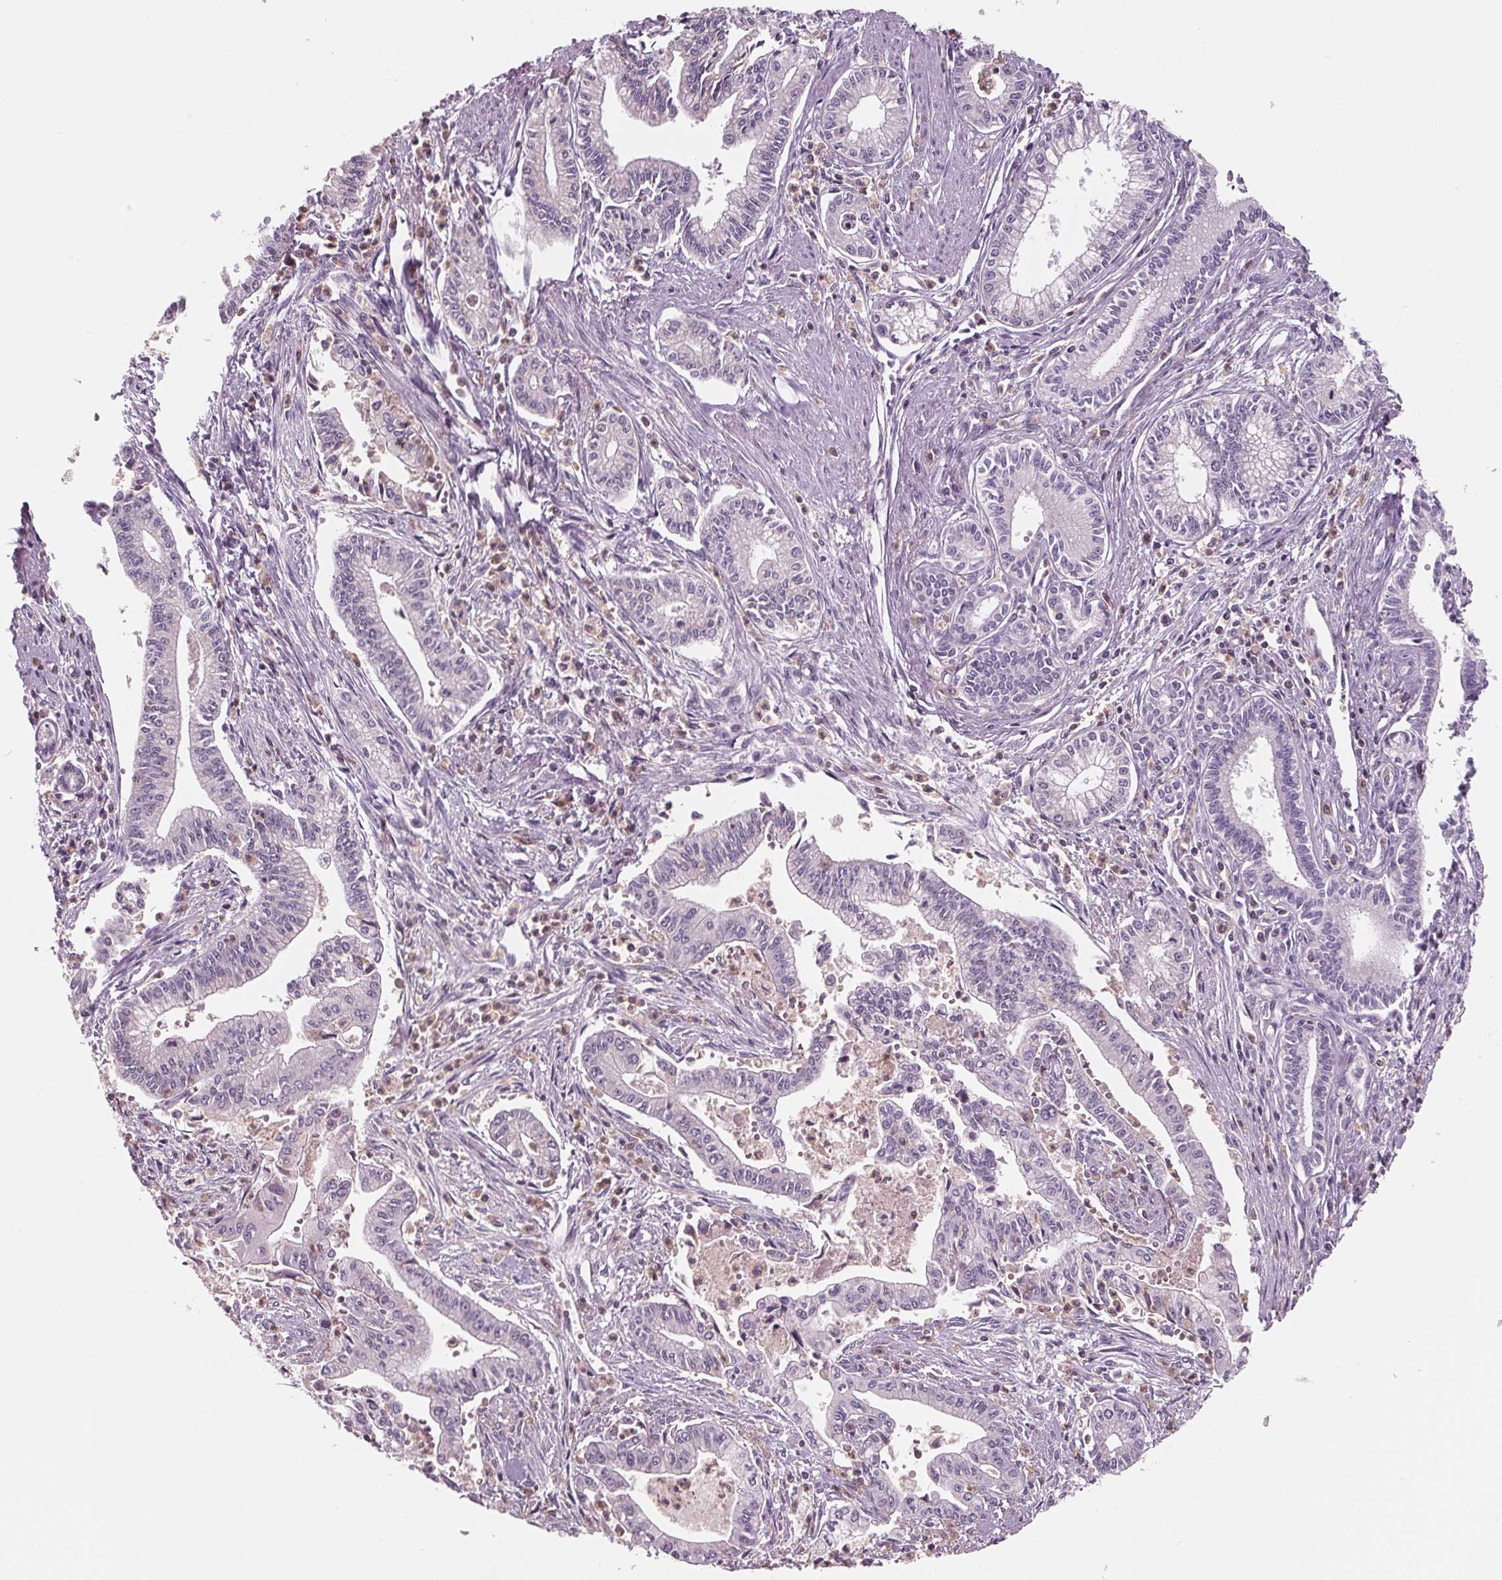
{"staining": {"intensity": "negative", "quantity": "none", "location": "none"}, "tissue": "pancreatic cancer", "cell_type": "Tumor cells", "image_type": "cancer", "snomed": [{"axis": "morphology", "description": "Adenocarcinoma, NOS"}, {"axis": "topography", "description": "Pancreas"}], "caption": "Tumor cells show no significant protein expression in pancreatic cancer (adenocarcinoma). (Stains: DAB IHC with hematoxylin counter stain, Microscopy: brightfield microscopy at high magnification).", "gene": "ARHGAP25", "patient": {"sex": "female", "age": 65}}